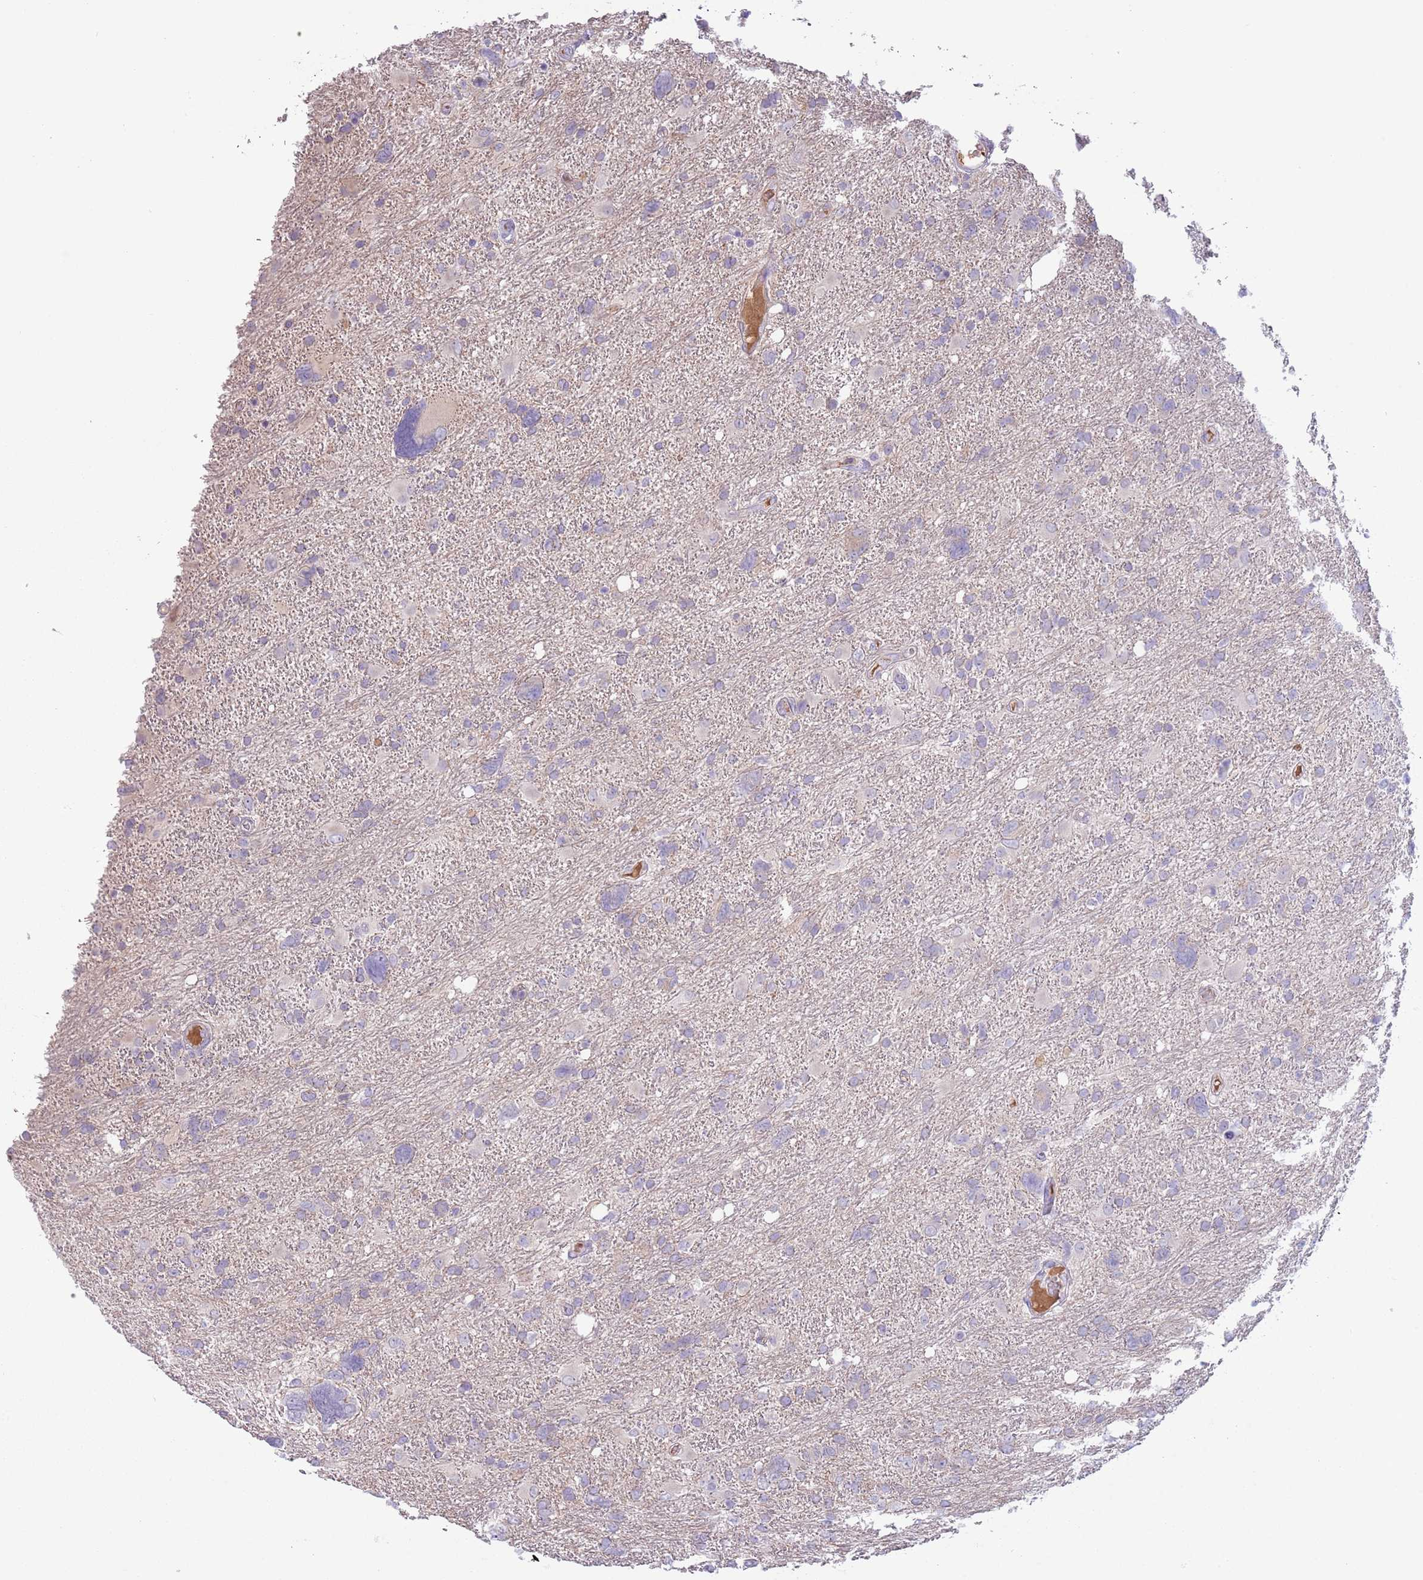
{"staining": {"intensity": "negative", "quantity": "none", "location": "none"}, "tissue": "glioma", "cell_type": "Tumor cells", "image_type": "cancer", "snomed": [{"axis": "morphology", "description": "Glioma, malignant, High grade"}, {"axis": "topography", "description": "Brain"}], "caption": "Malignant glioma (high-grade) stained for a protein using IHC exhibits no positivity tumor cells.", "gene": "CFH", "patient": {"sex": "male", "age": 61}}